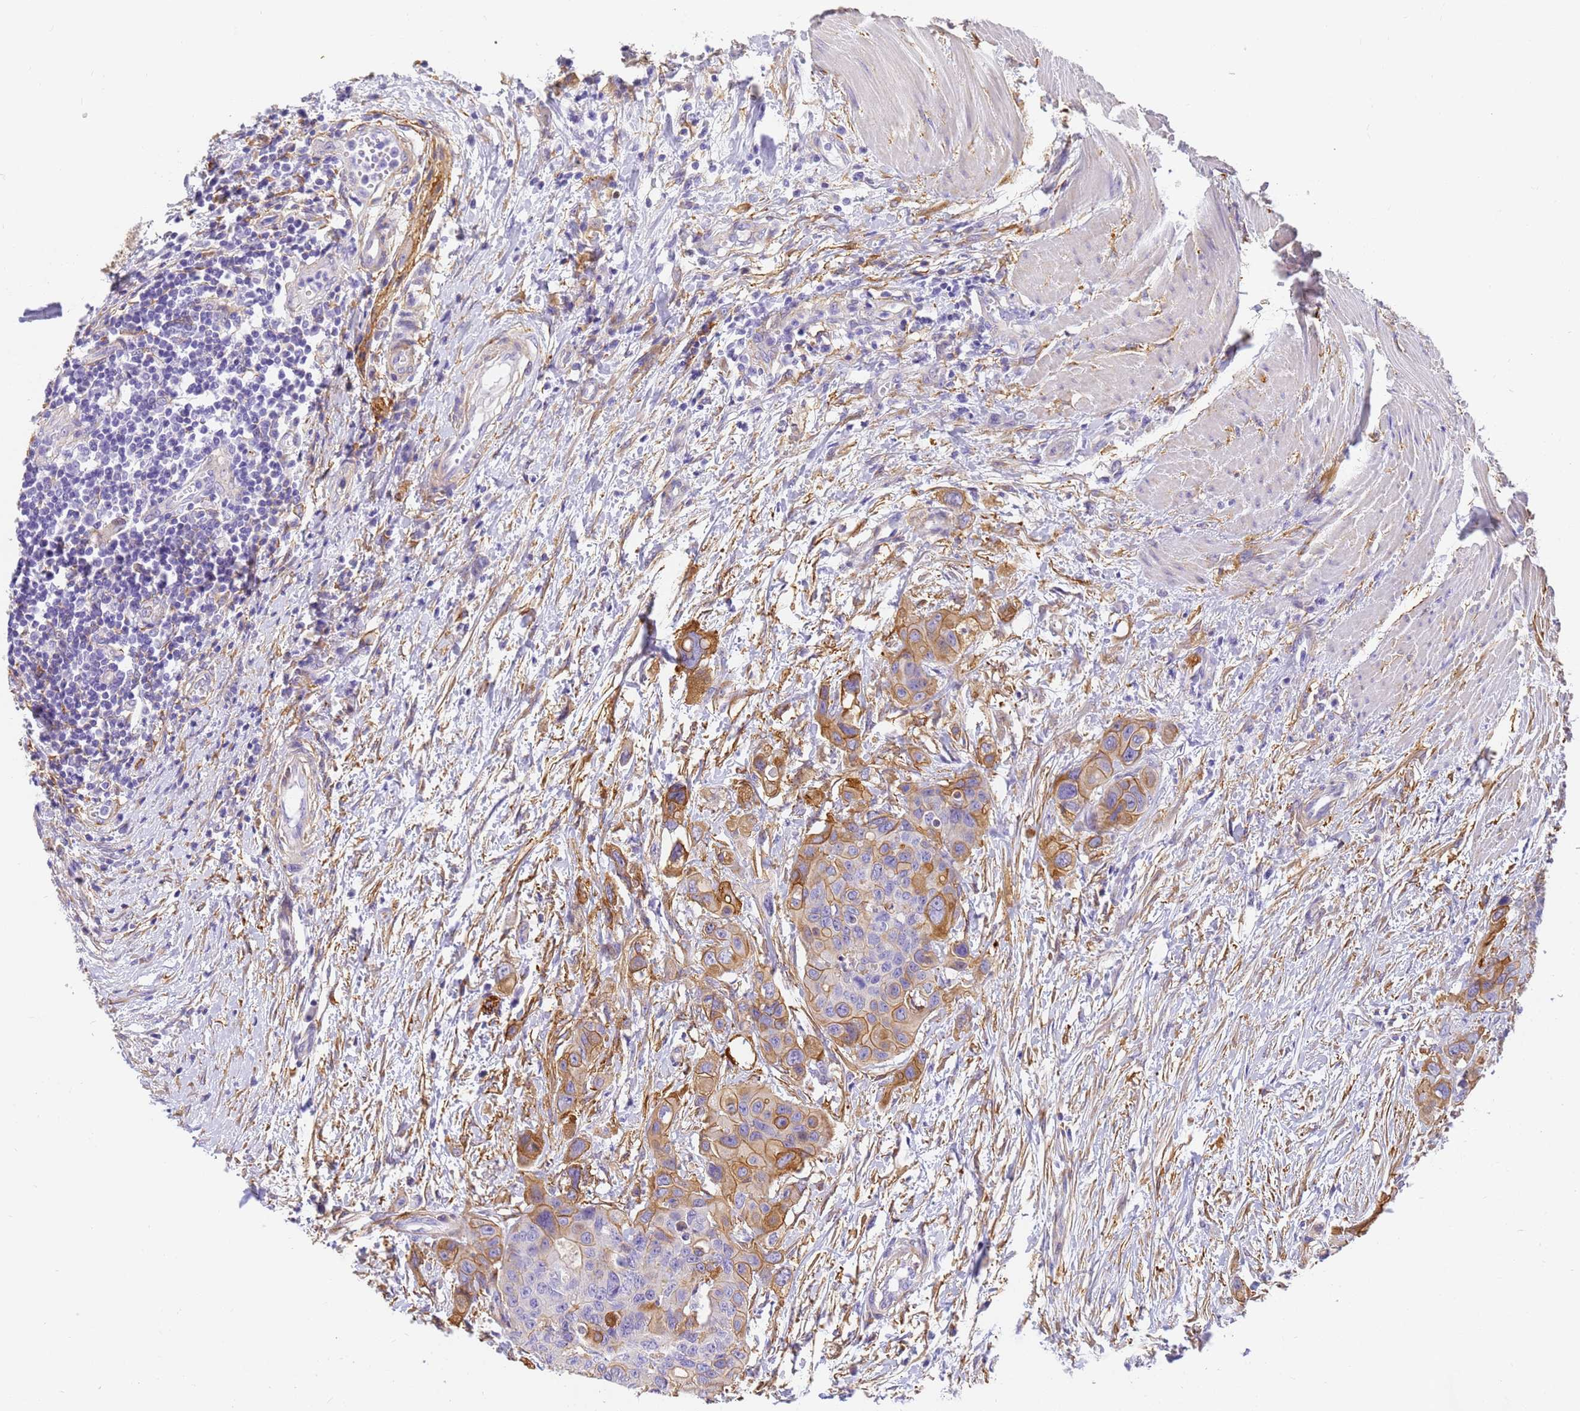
{"staining": {"intensity": "moderate", "quantity": "25%-75%", "location": "cytoplasmic/membranous"}, "tissue": "colorectal cancer", "cell_type": "Tumor cells", "image_type": "cancer", "snomed": [{"axis": "morphology", "description": "Adenocarcinoma, NOS"}, {"axis": "topography", "description": "Colon"}], "caption": "The image displays immunohistochemical staining of colorectal cancer. There is moderate cytoplasmic/membranous expression is appreciated in about 25%-75% of tumor cells. (DAB = brown stain, brightfield microscopy at high magnification).", "gene": "MVB12A", "patient": {"sex": "male", "age": 77}}